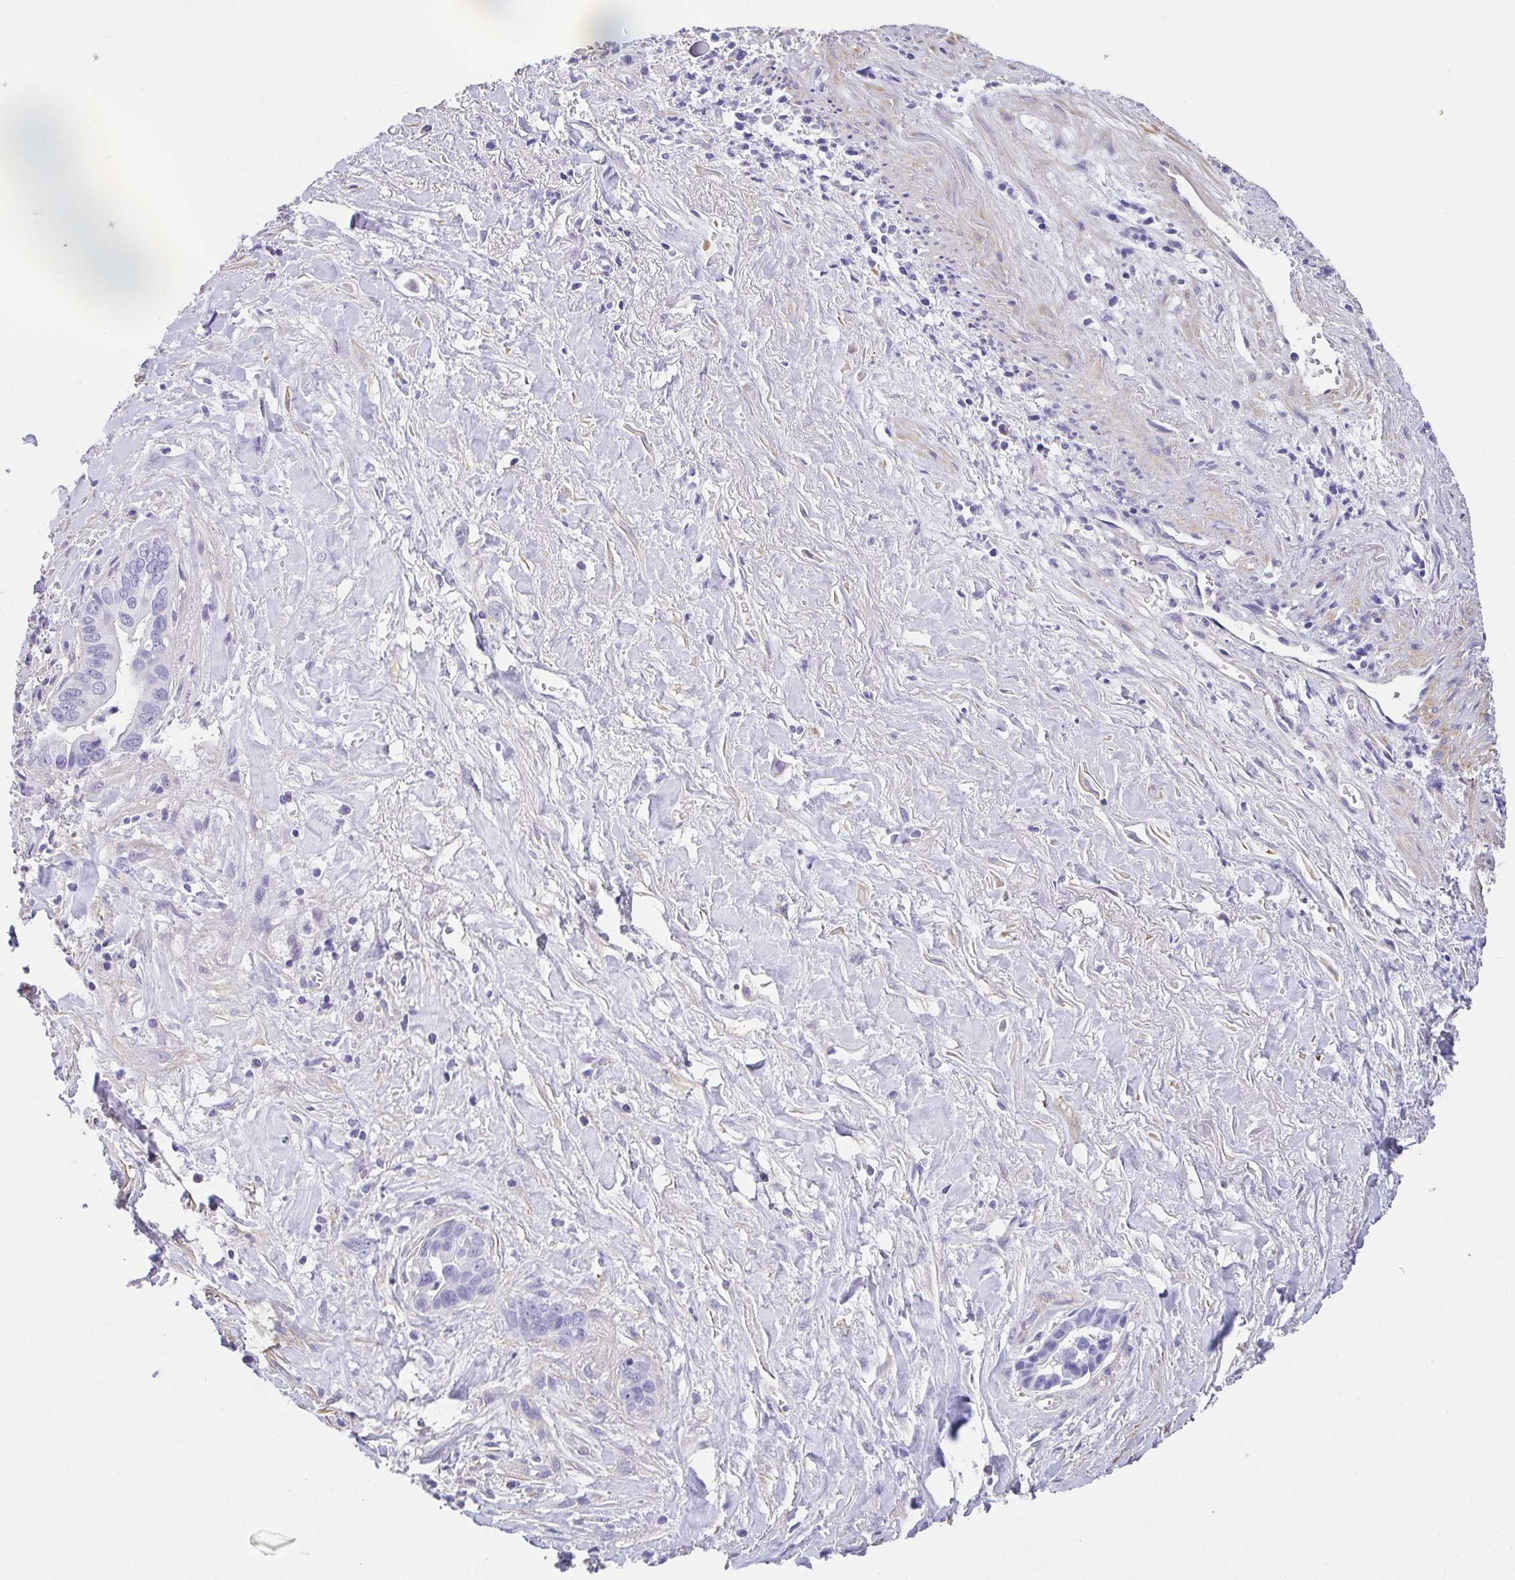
{"staining": {"intensity": "negative", "quantity": "none", "location": "none"}, "tissue": "liver cancer", "cell_type": "Tumor cells", "image_type": "cancer", "snomed": [{"axis": "morphology", "description": "Cholangiocarcinoma"}, {"axis": "topography", "description": "Liver"}], "caption": "A micrograph of liver cholangiocarcinoma stained for a protein demonstrates no brown staining in tumor cells. (DAB (3,3'-diaminobenzidine) IHC with hematoxylin counter stain).", "gene": "MYL6", "patient": {"sex": "female", "age": 79}}